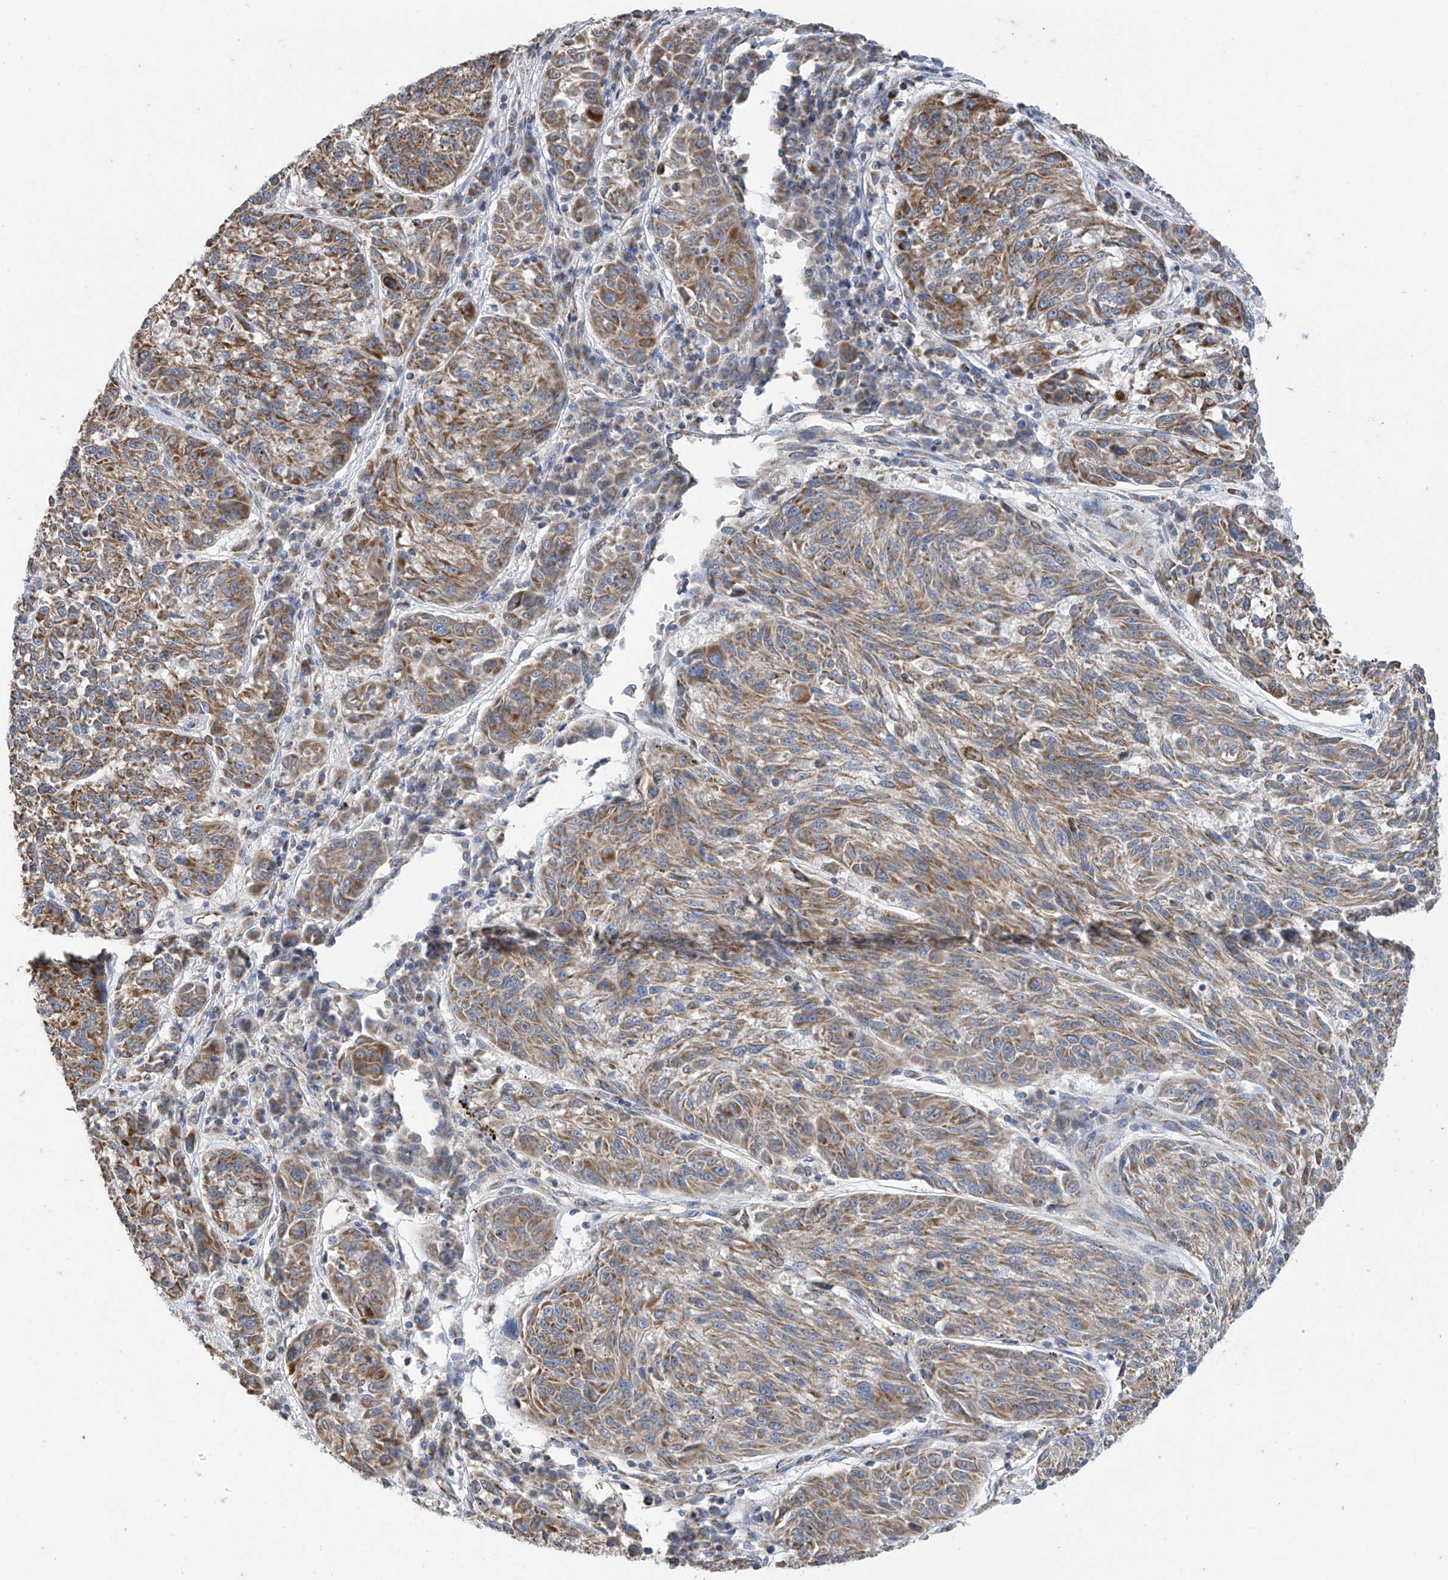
{"staining": {"intensity": "moderate", "quantity": ">75%", "location": "cytoplasmic/membranous"}, "tissue": "melanoma", "cell_type": "Tumor cells", "image_type": "cancer", "snomed": [{"axis": "morphology", "description": "Malignant melanoma, NOS"}, {"axis": "topography", "description": "Skin"}], "caption": "Tumor cells demonstrate medium levels of moderate cytoplasmic/membranous staining in approximately >75% of cells in malignant melanoma.", "gene": "PNPT1", "patient": {"sex": "male", "age": 53}}